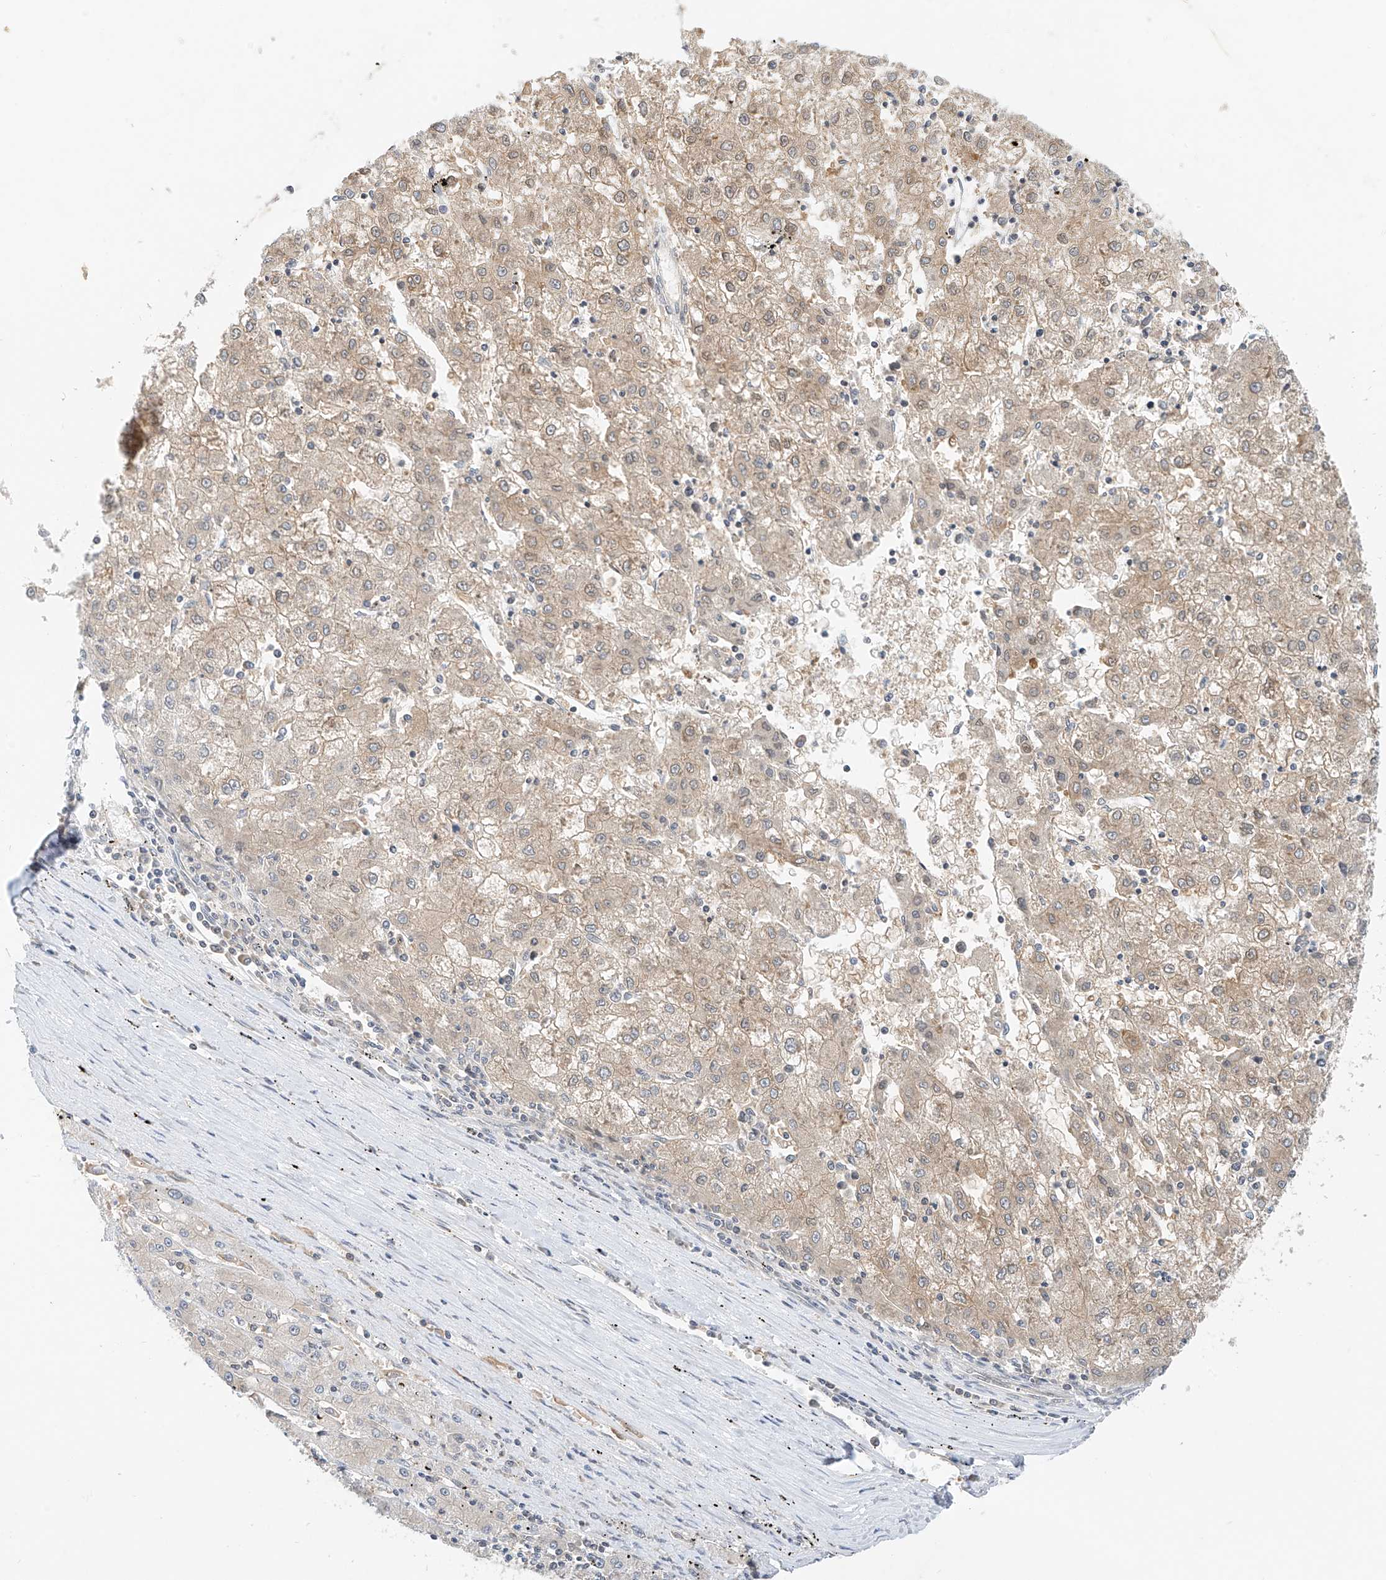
{"staining": {"intensity": "moderate", "quantity": ">75%", "location": "cytoplasmic/membranous"}, "tissue": "liver cancer", "cell_type": "Tumor cells", "image_type": "cancer", "snomed": [{"axis": "morphology", "description": "Carcinoma, Hepatocellular, NOS"}, {"axis": "topography", "description": "Liver"}], "caption": "Protein analysis of liver cancer tissue shows moderate cytoplasmic/membranous staining in approximately >75% of tumor cells.", "gene": "PPA2", "patient": {"sex": "male", "age": 72}}